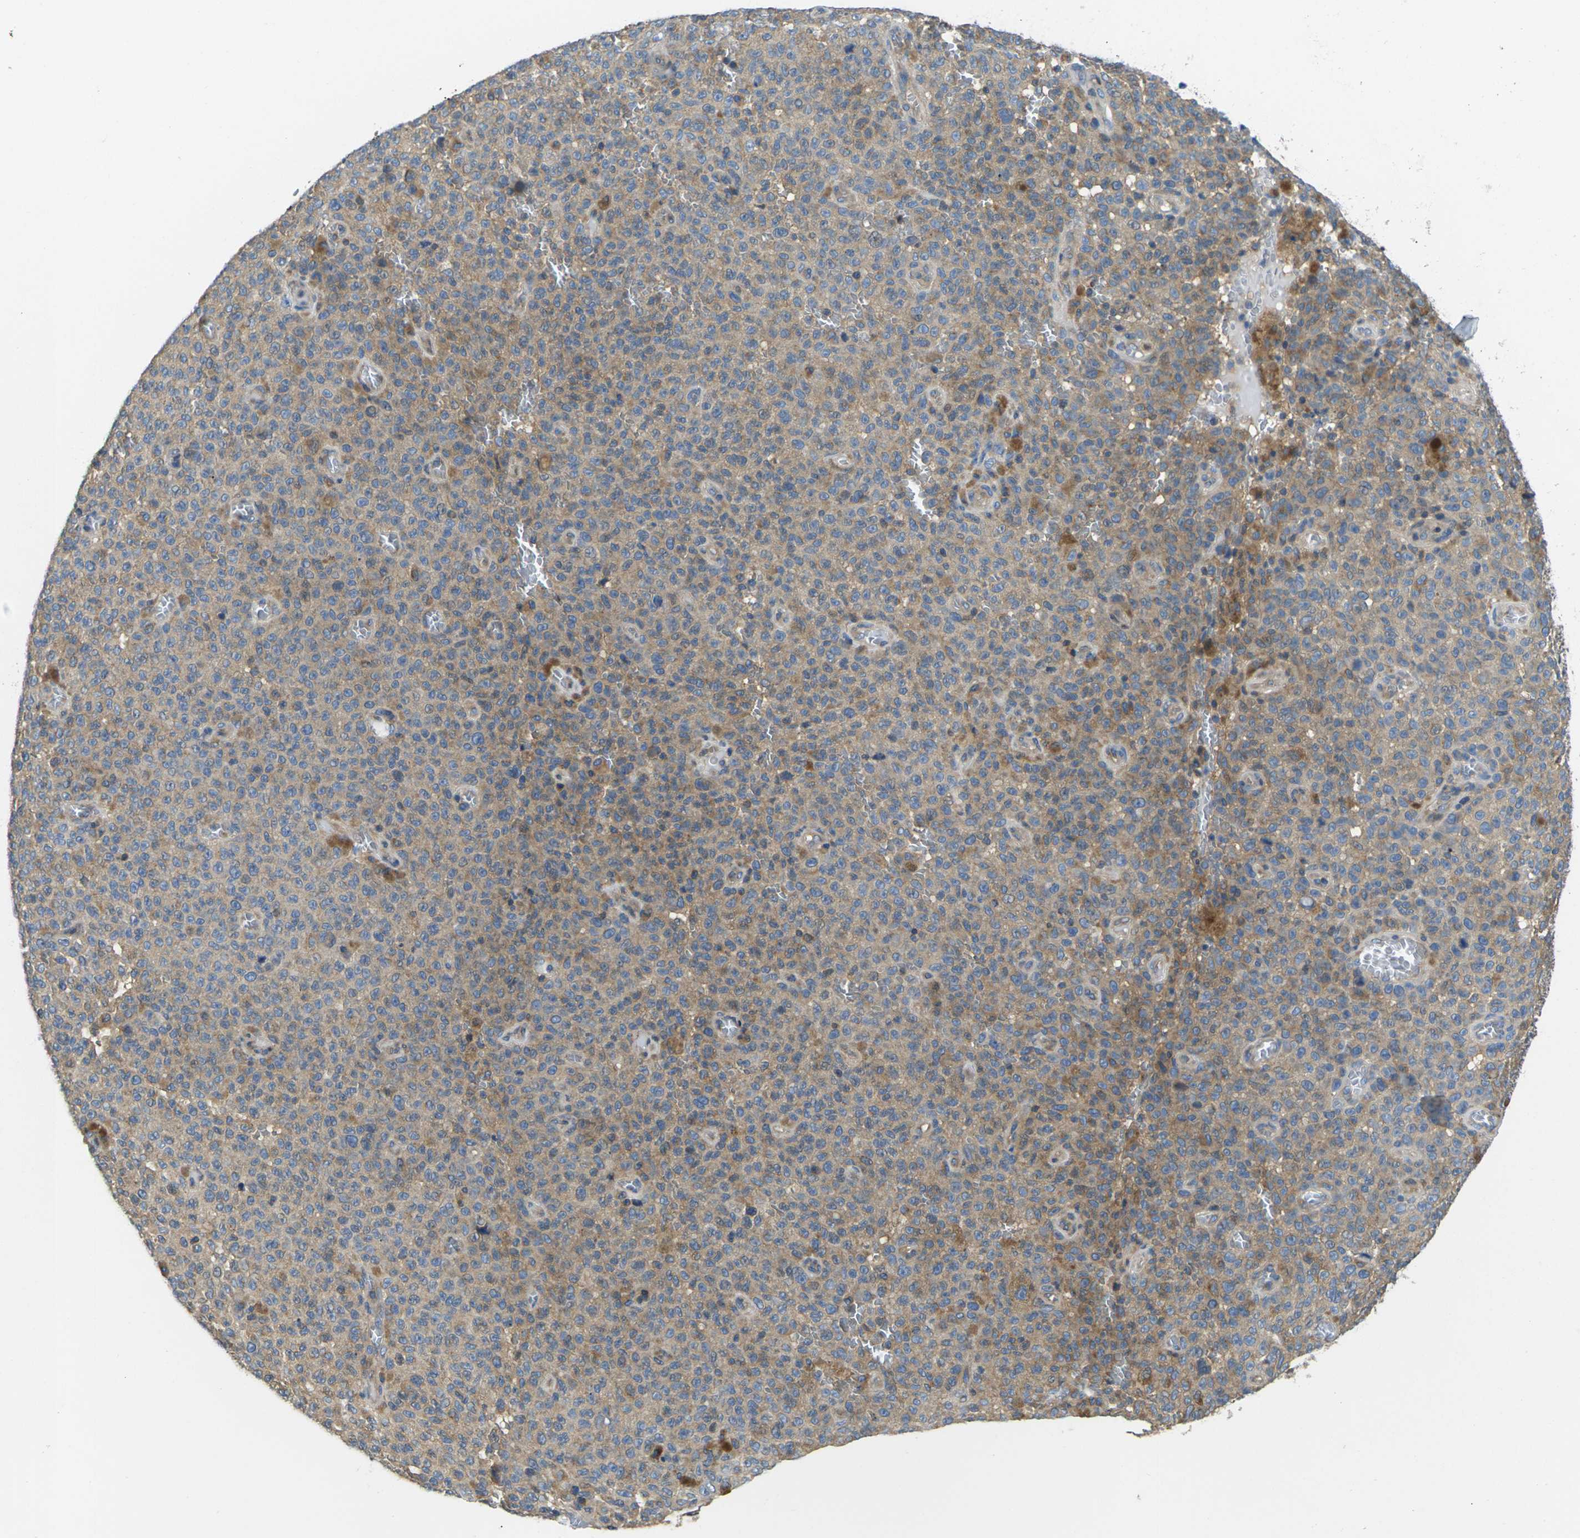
{"staining": {"intensity": "moderate", "quantity": "<25%", "location": "cytoplasmic/membranous"}, "tissue": "melanoma", "cell_type": "Tumor cells", "image_type": "cancer", "snomed": [{"axis": "morphology", "description": "Malignant melanoma, NOS"}, {"axis": "topography", "description": "Skin"}], "caption": "A low amount of moderate cytoplasmic/membranous staining is appreciated in about <25% of tumor cells in malignant melanoma tissue. (DAB (3,3'-diaminobenzidine) = brown stain, brightfield microscopy at high magnification).", "gene": "TMCC2", "patient": {"sex": "female", "age": 82}}